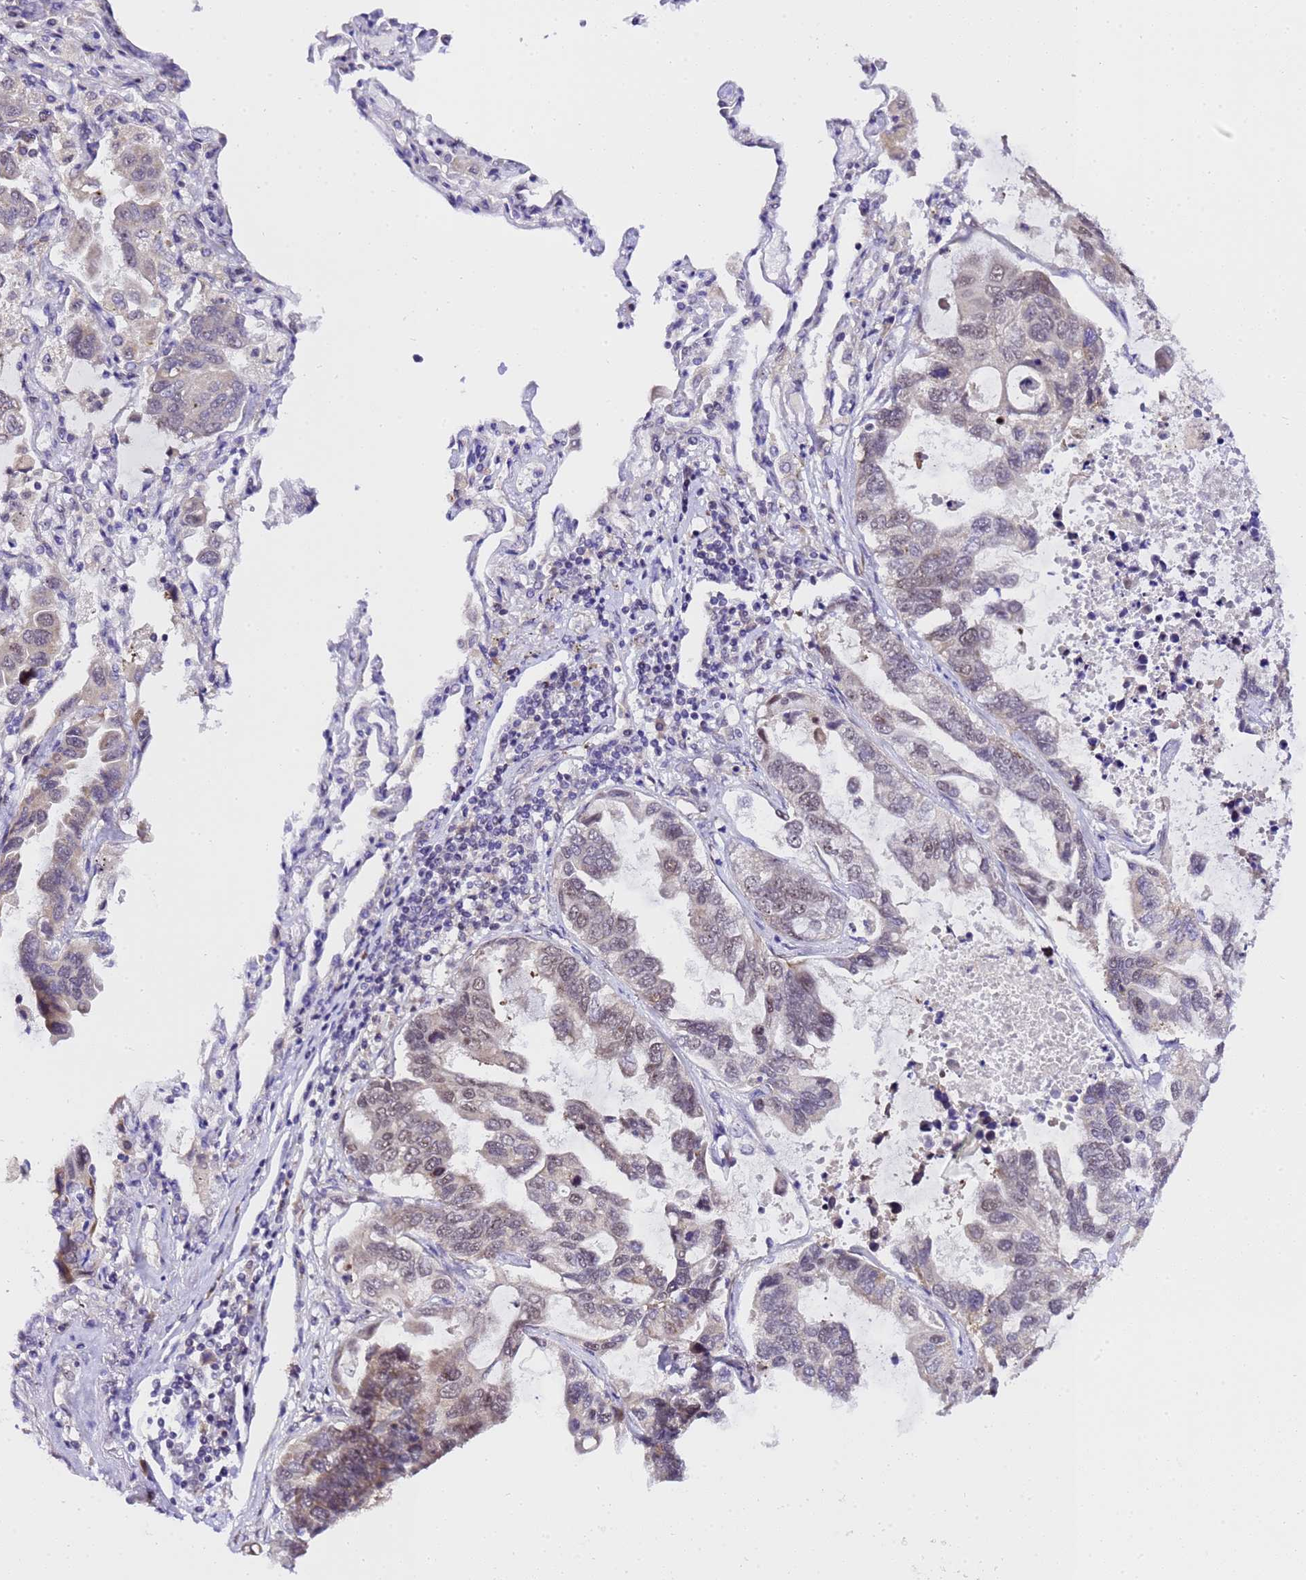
{"staining": {"intensity": "weak", "quantity": "<25%", "location": "nuclear"}, "tissue": "lung cancer", "cell_type": "Tumor cells", "image_type": "cancer", "snomed": [{"axis": "morphology", "description": "Adenocarcinoma, NOS"}, {"axis": "topography", "description": "Lung"}], "caption": "DAB immunohistochemical staining of human lung cancer exhibits no significant staining in tumor cells.", "gene": "SLX4IP", "patient": {"sex": "male", "age": 64}}